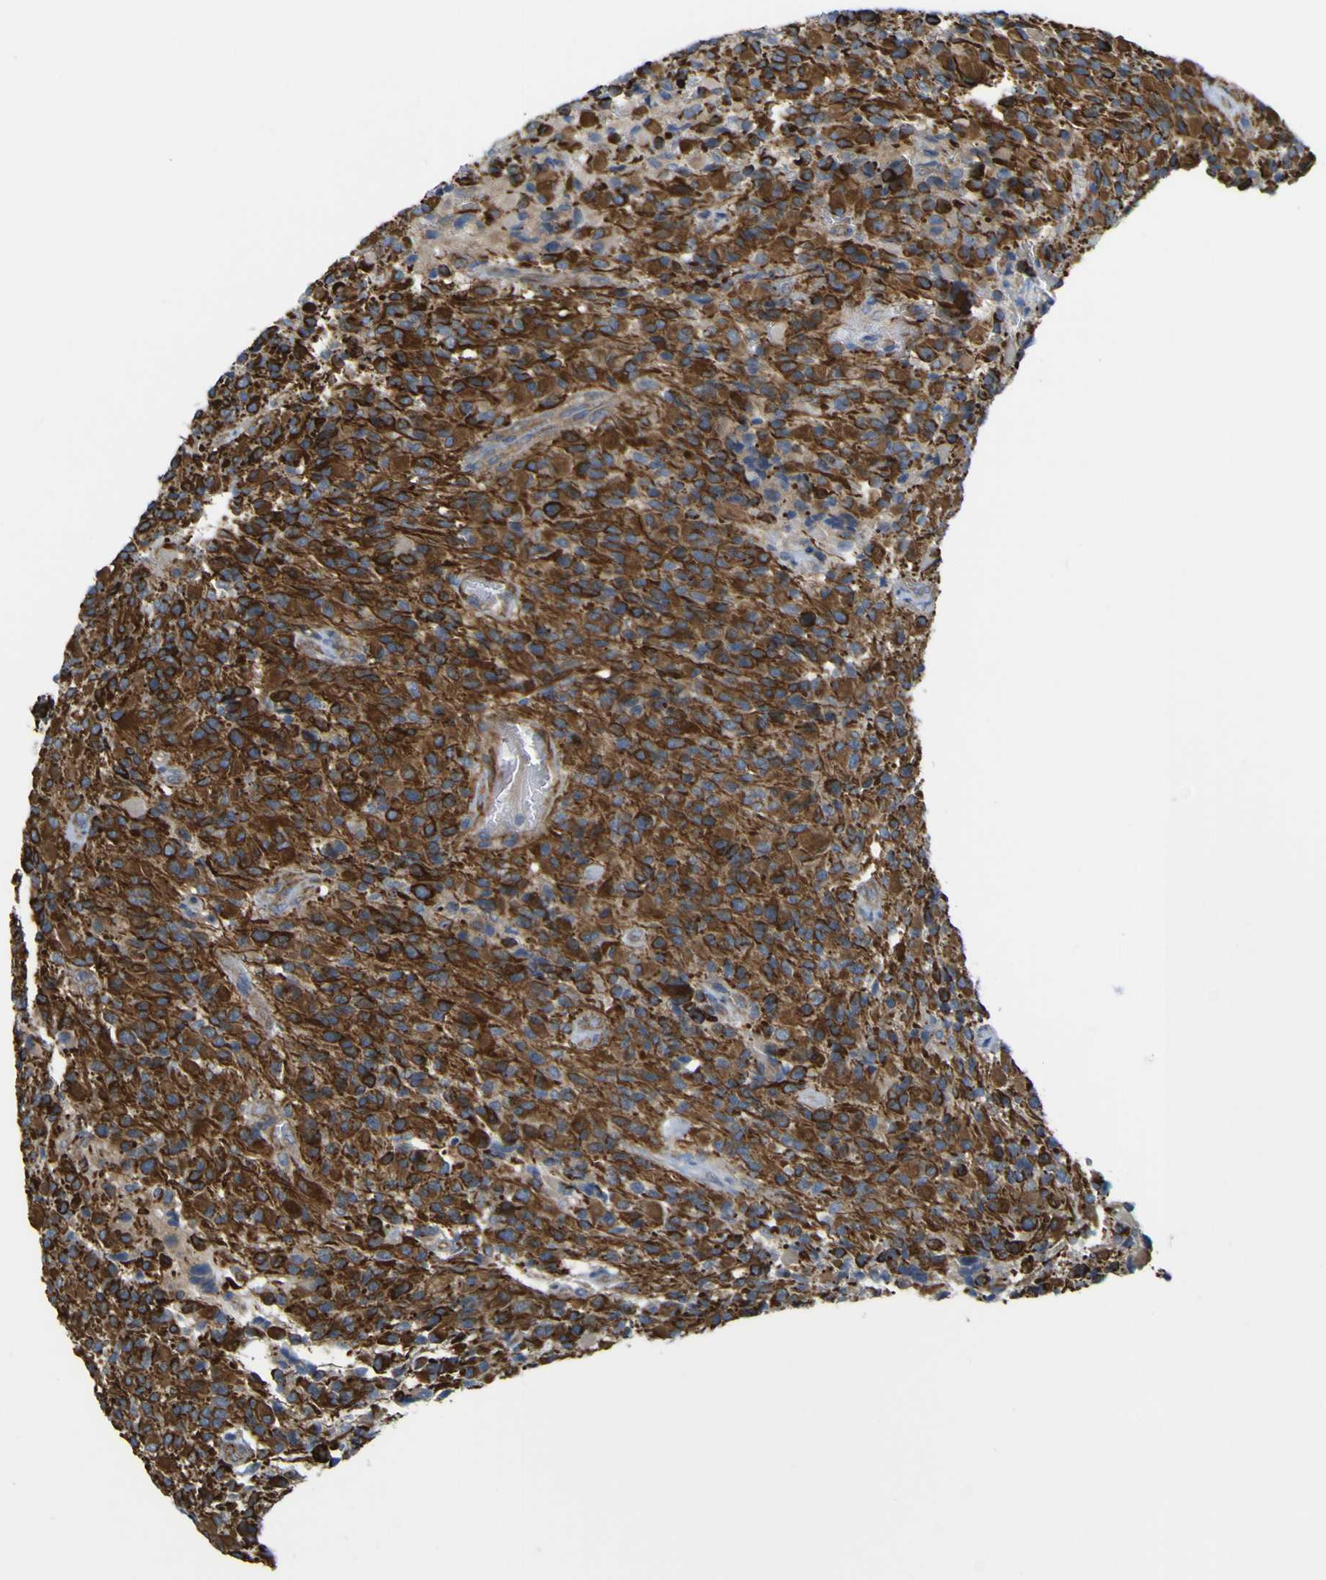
{"staining": {"intensity": "strong", "quantity": ">75%", "location": "cytoplasmic/membranous"}, "tissue": "glioma", "cell_type": "Tumor cells", "image_type": "cancer", "snomed": [{"axis": "morphology", "description": "Glioma, malignant, High grade"}, {"axis": "topography", "description": "Brain"}], "caption": "This photomicrograph exhibits IHC staining of human glioma, with high strong cytoplasmic/membranous expression in approximately >75% of tumor cells.", "gene": "JPH1", "patient": {"sex": "male", "age": 71}}